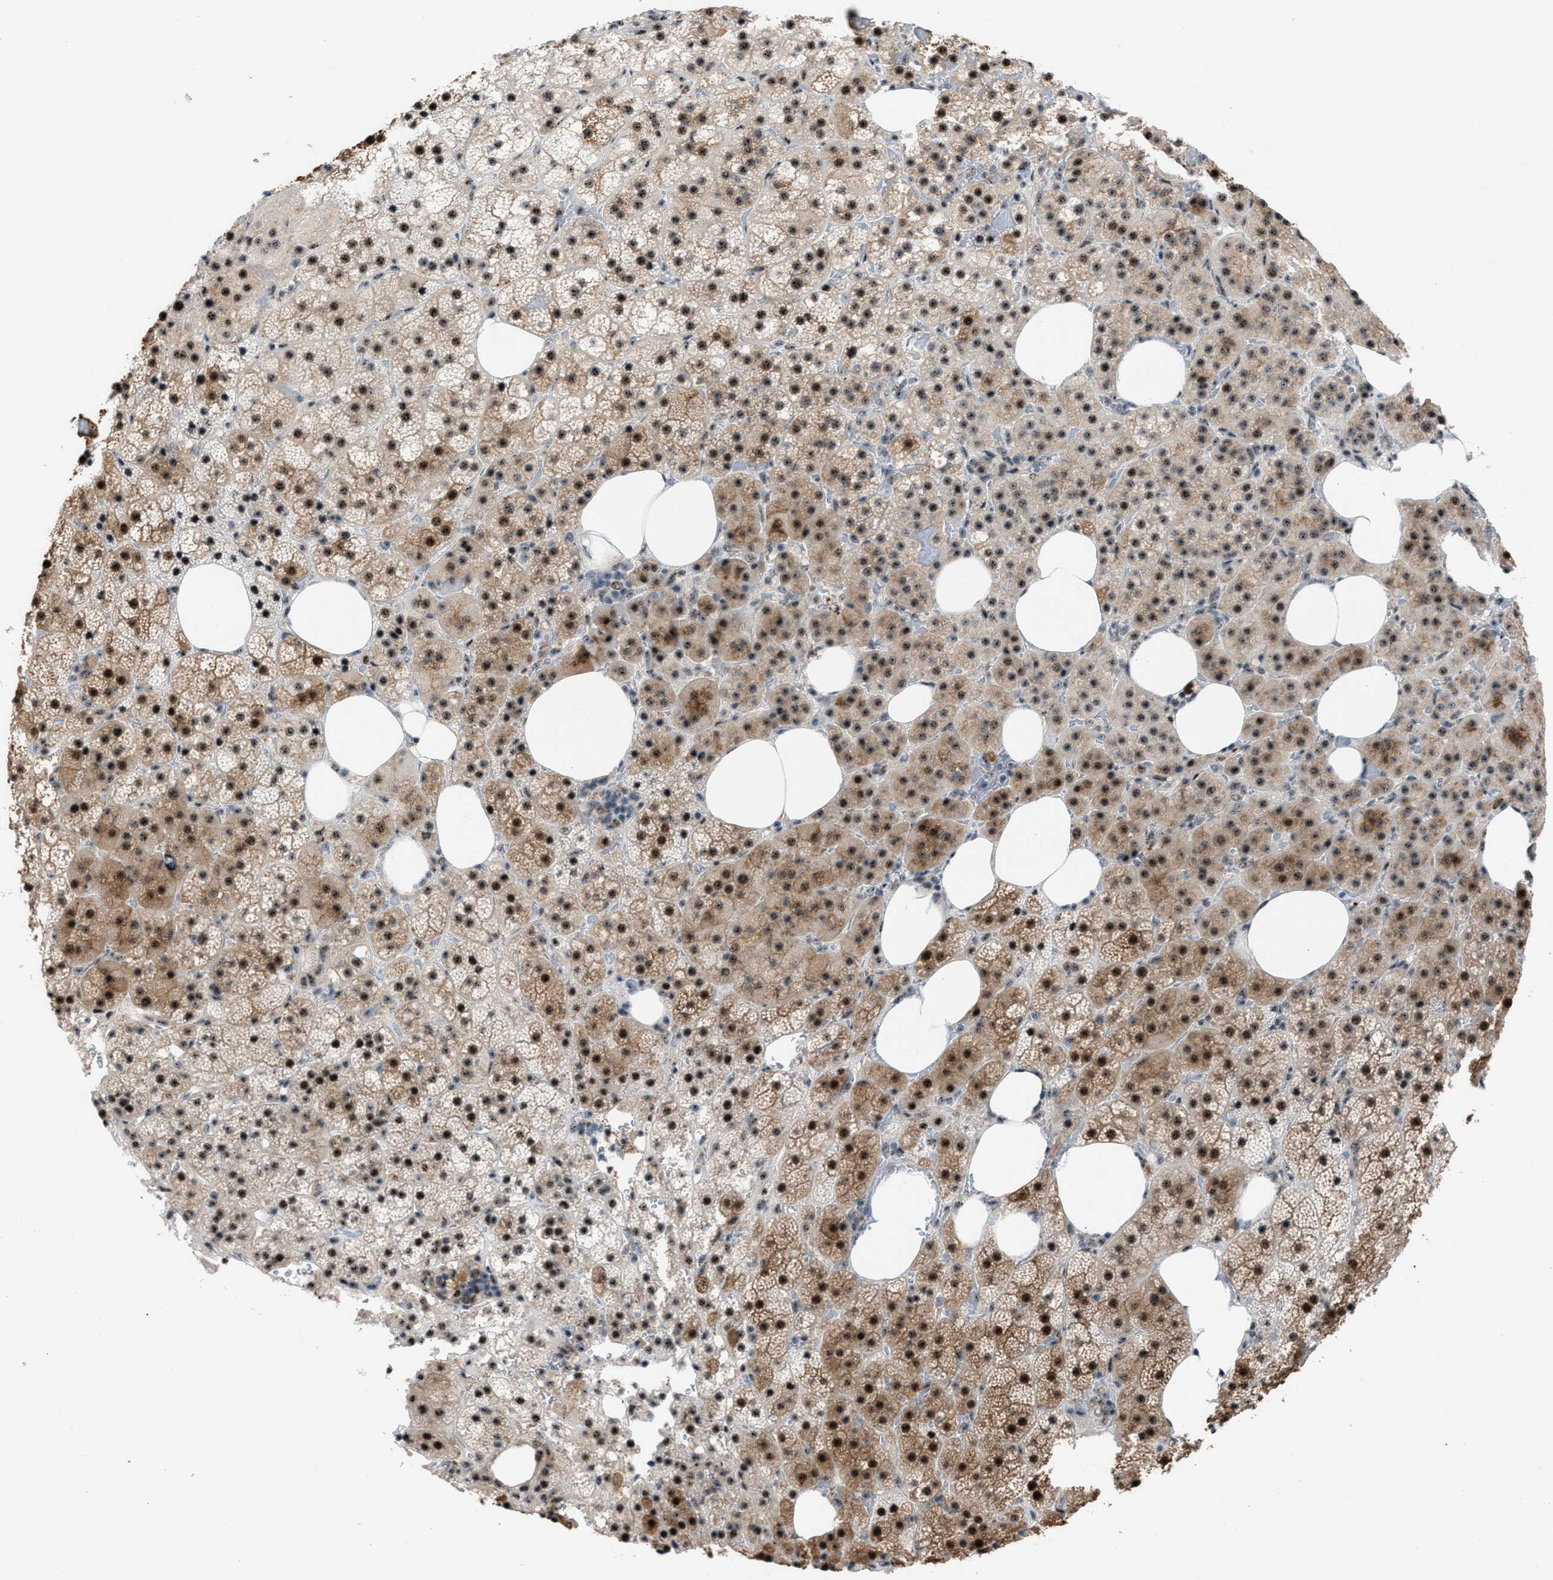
{"staining": {"intensity": "strong", "quantity": ">75%", "location": "cytoplasmic/membranous,nuclear"}, "tissue": "adrenal gland", "cell_type": "Glandular cells", "image_type": "normal", "snomed": [{"axis": "morphology", "description": "Normal tissue, NOS"}, {"axis": "topography", "description": "Adrenal gland"}], "caption": "A micrograph of human adrenal gland stained for a protein displays strong cytoplasmic/membranous,nuclear brown staining in glandular cells. (DAB (3,3'-diaminobenzidine) IHC, brown staining for protein, blue staining for nuclei).", "gene": "CENPP", "patient": {"sex": "female", "age": 59}}